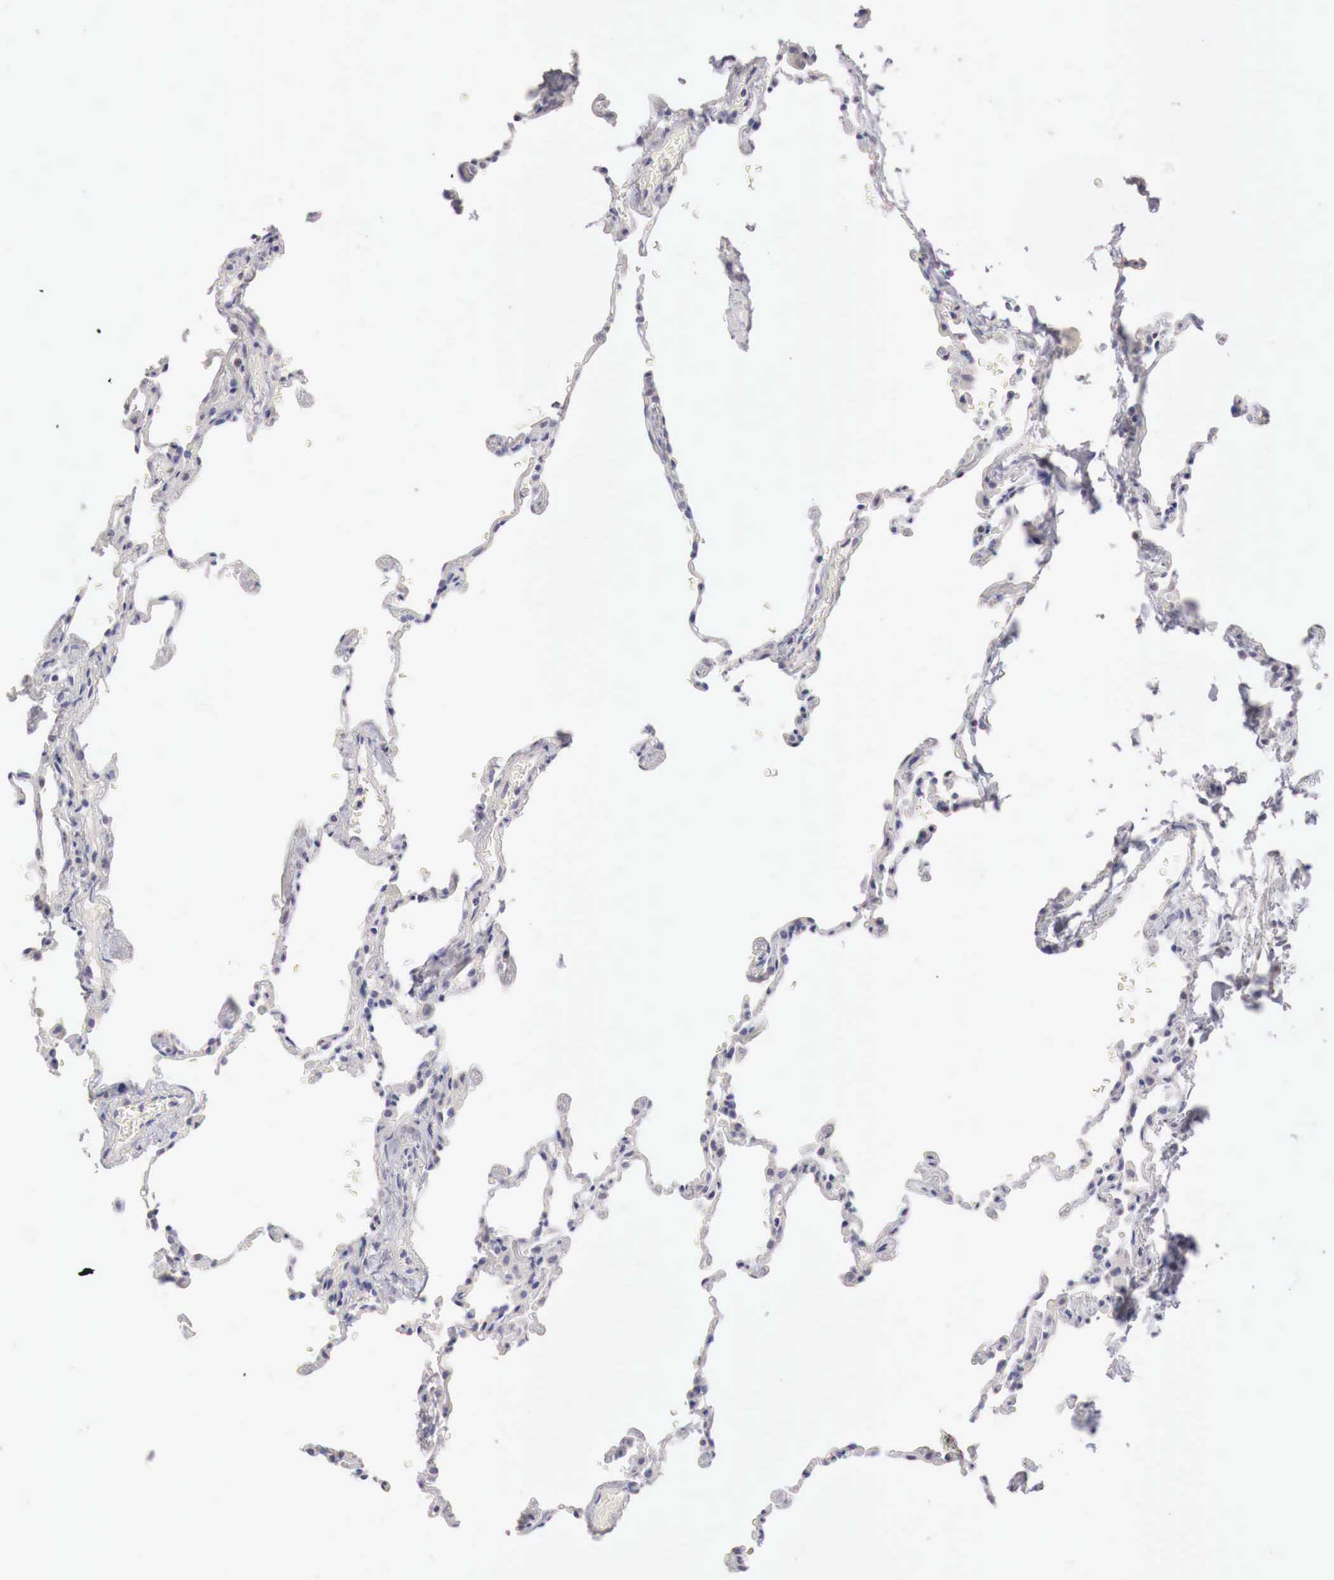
{"staining": {"intensity": "negative", "quantity": "none", "location": "none"}, "tissue": "lung", "cell_type": "Alveolar cells", "image_type": "normal", "snomed": [{"axis": "morphology", "description": "Normal tissue, NOS"}, {"axis": "topography", "description": "Lung"}], "caption": "This is an IHC photomicrograph of benign human lung. There is no expression in alveolar cells.", "gene": "GATA1", "patient": {"sex": "female", "age": 61}}